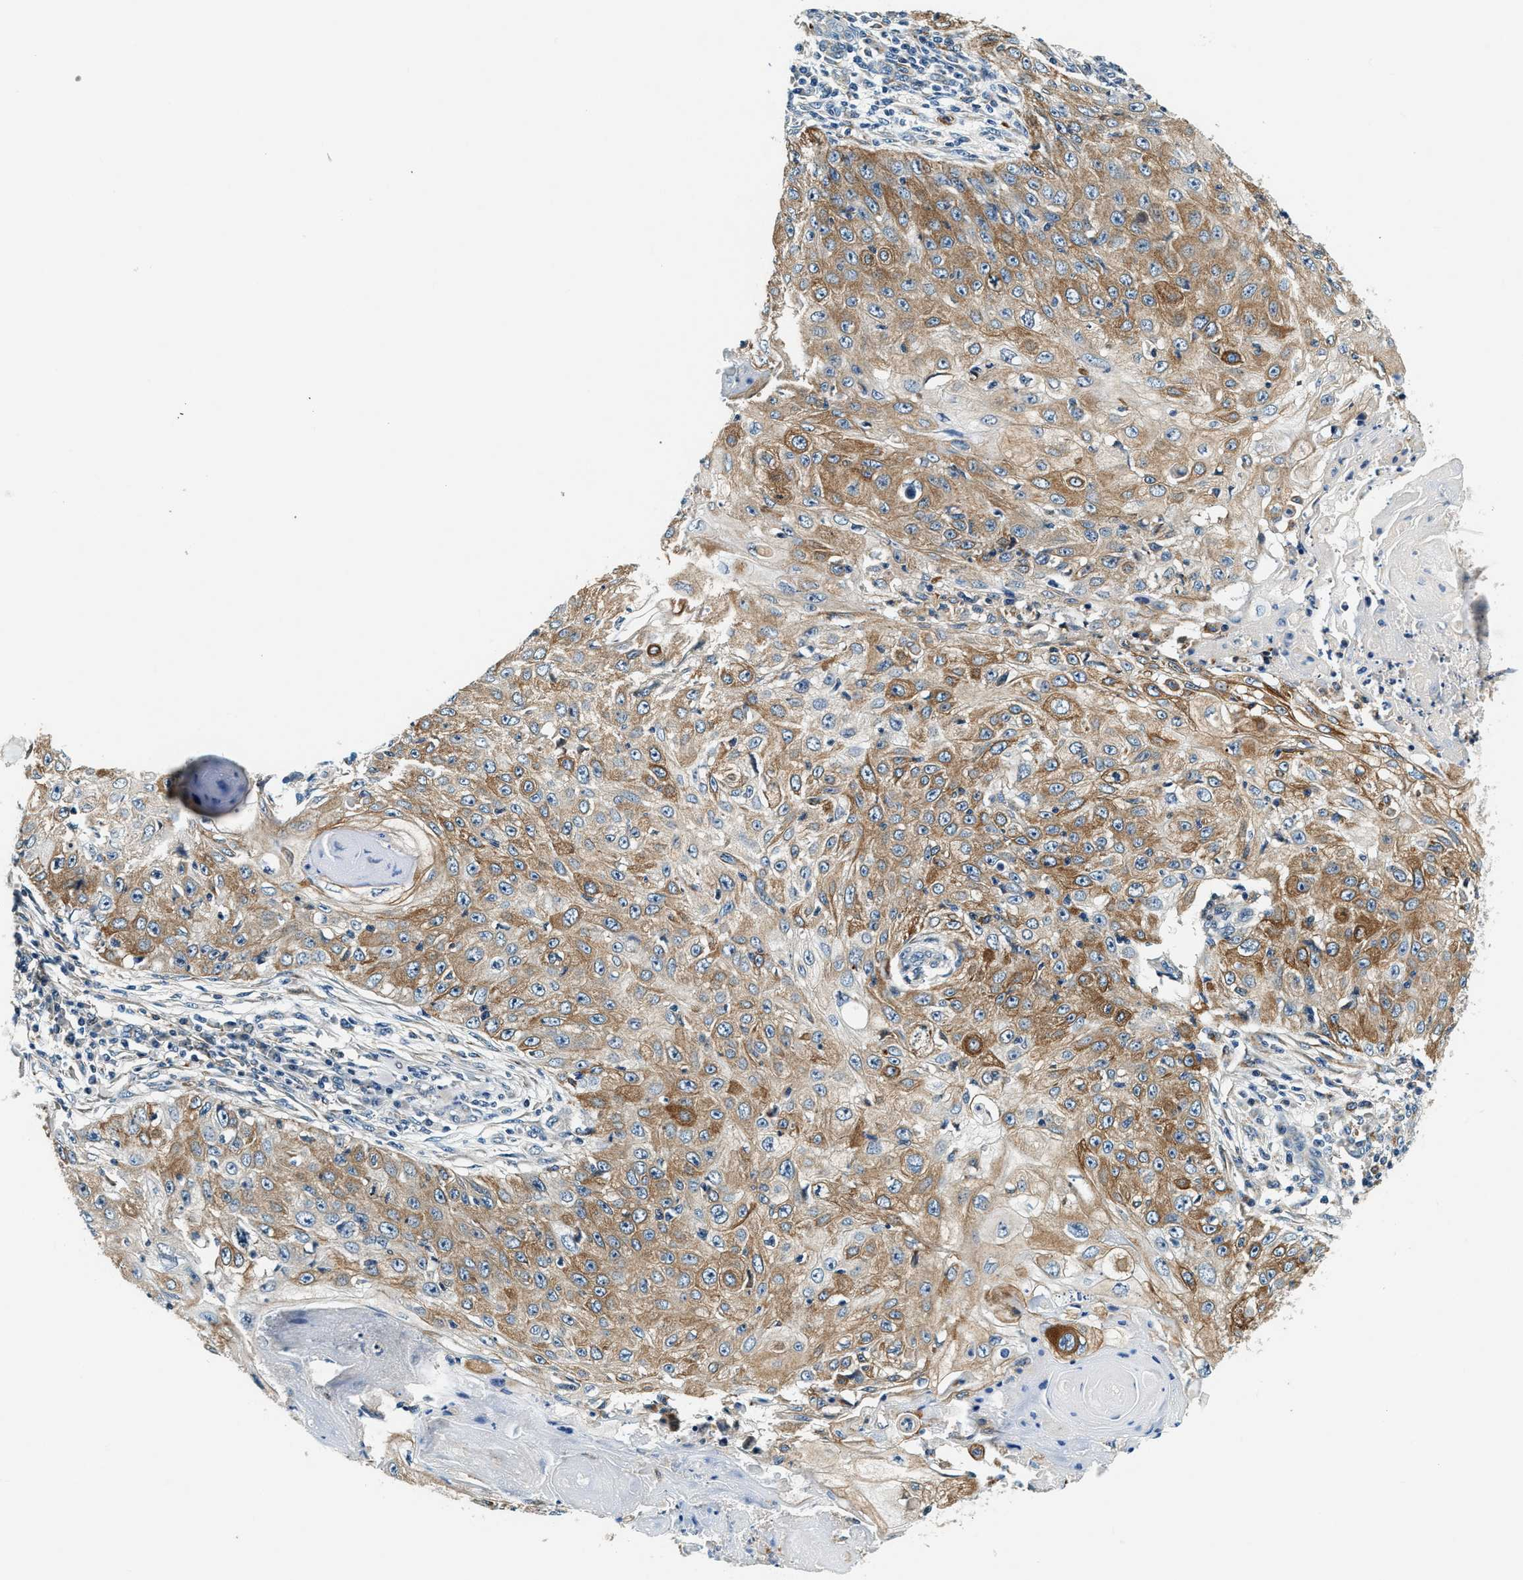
{"staining": {"intensity": "moderate", "quantity": ">75%", "location": "cytoplasmic/membranous"}, "tissue": "skin cancer", "cell_type": "Tumor cells", "image_type": "cancer", "snomed": [{"axis": "morphology", "description": "Squamous cell carcinoma, NOS"}, {"axis": "topography", "description": "Skin"}], "caption": "IHC histopathology image of neoplastic tissue: skin cancer stained using IHC shows medium levels of moderate protein expression localized specifically in the cytoplasmic/membranous of tumor cells, appearing as a cytoplasmic/membranous brown color.", "gene": "C2orf66", "patient": {"sex": "male", "age": 86}}